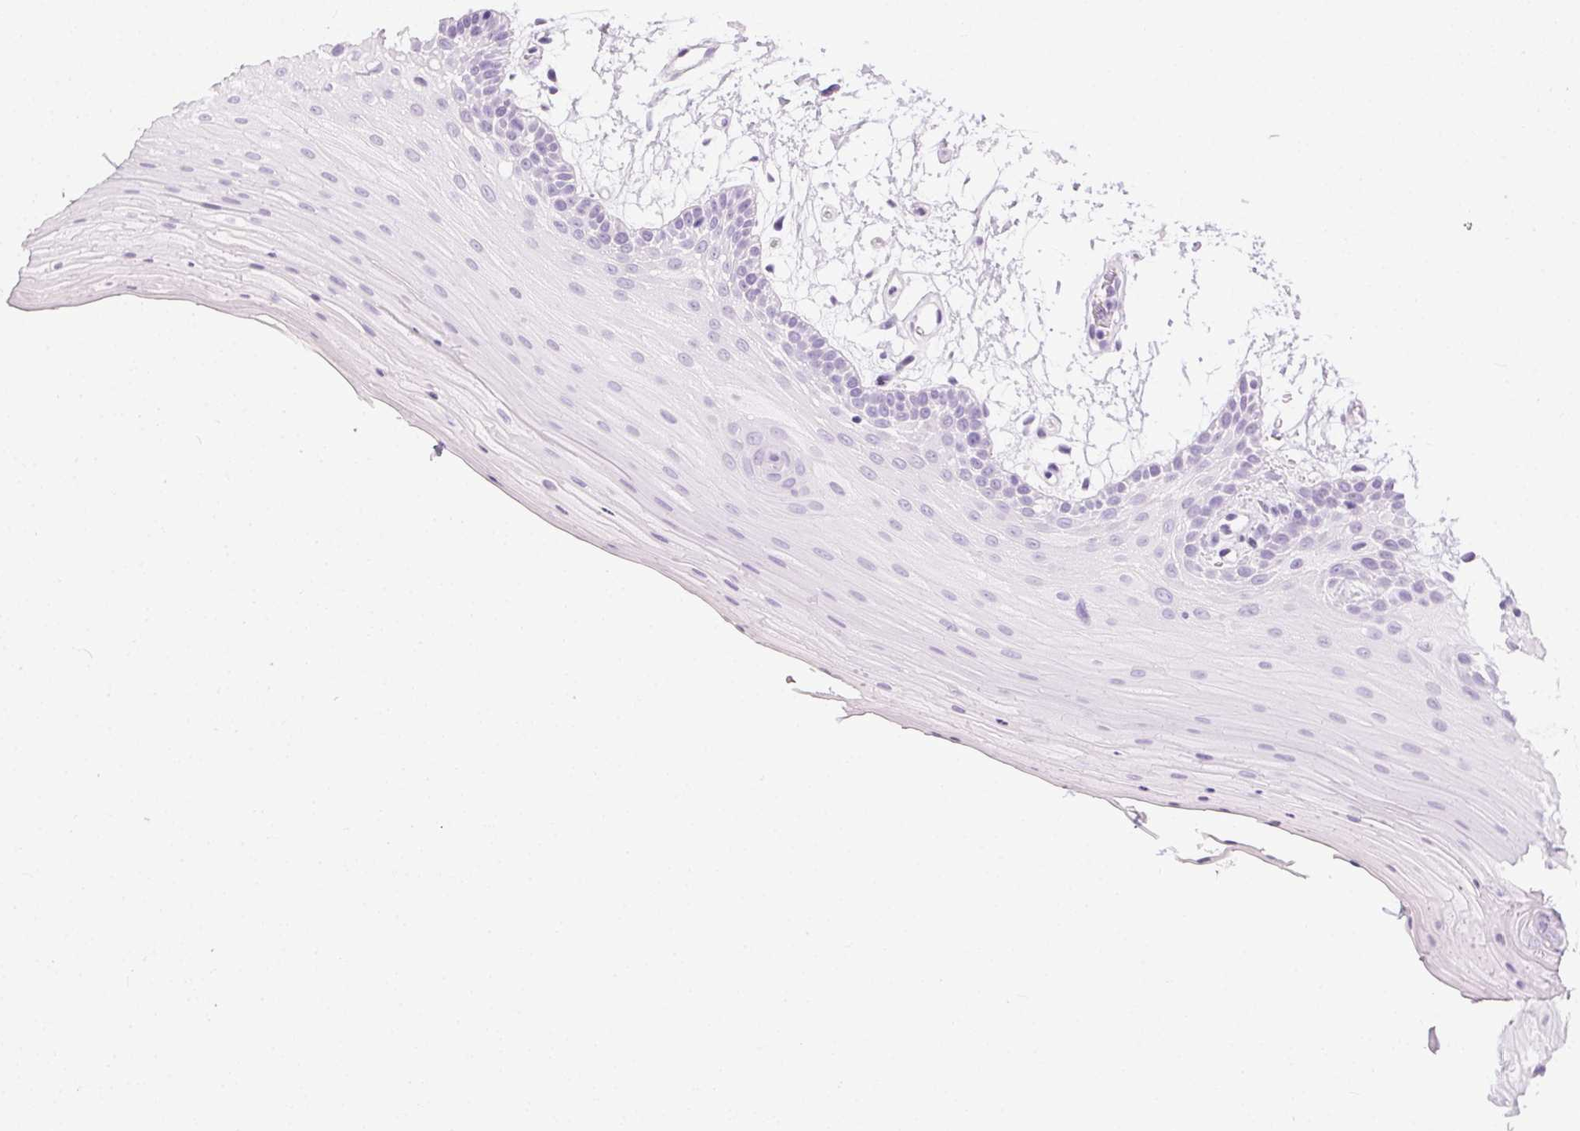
{"staining": {"intensity": "negative", "quantity": "none", "location": "none"}, "tissue": "oral mucosa", "cell_type": "Squamous epithelial cells", "image_type": "normal", "snomed": [{"axis": "morphology", "description": "Normal tissue, NOS"}, {"axis": "morphology", "description": "Squamous cell carcinoma, NOS"}, {"axis": "topography", "description": "Oral tissue"}, {"axis": "topography", "description": "Tounge, NOS"}, {"axis": "topography", "description": "Head-Neck"}], "caption": "Squamous epithelial cells are negative for brown protein staining in normal oral mucosa. The staining is performed using DAB (3,3'-diaminobenzidine) brown chromogen with nuclei counter-stained in using hematoxylin.", "gene": "CADPS", "patient": {"sex": "male", "age": 62}}